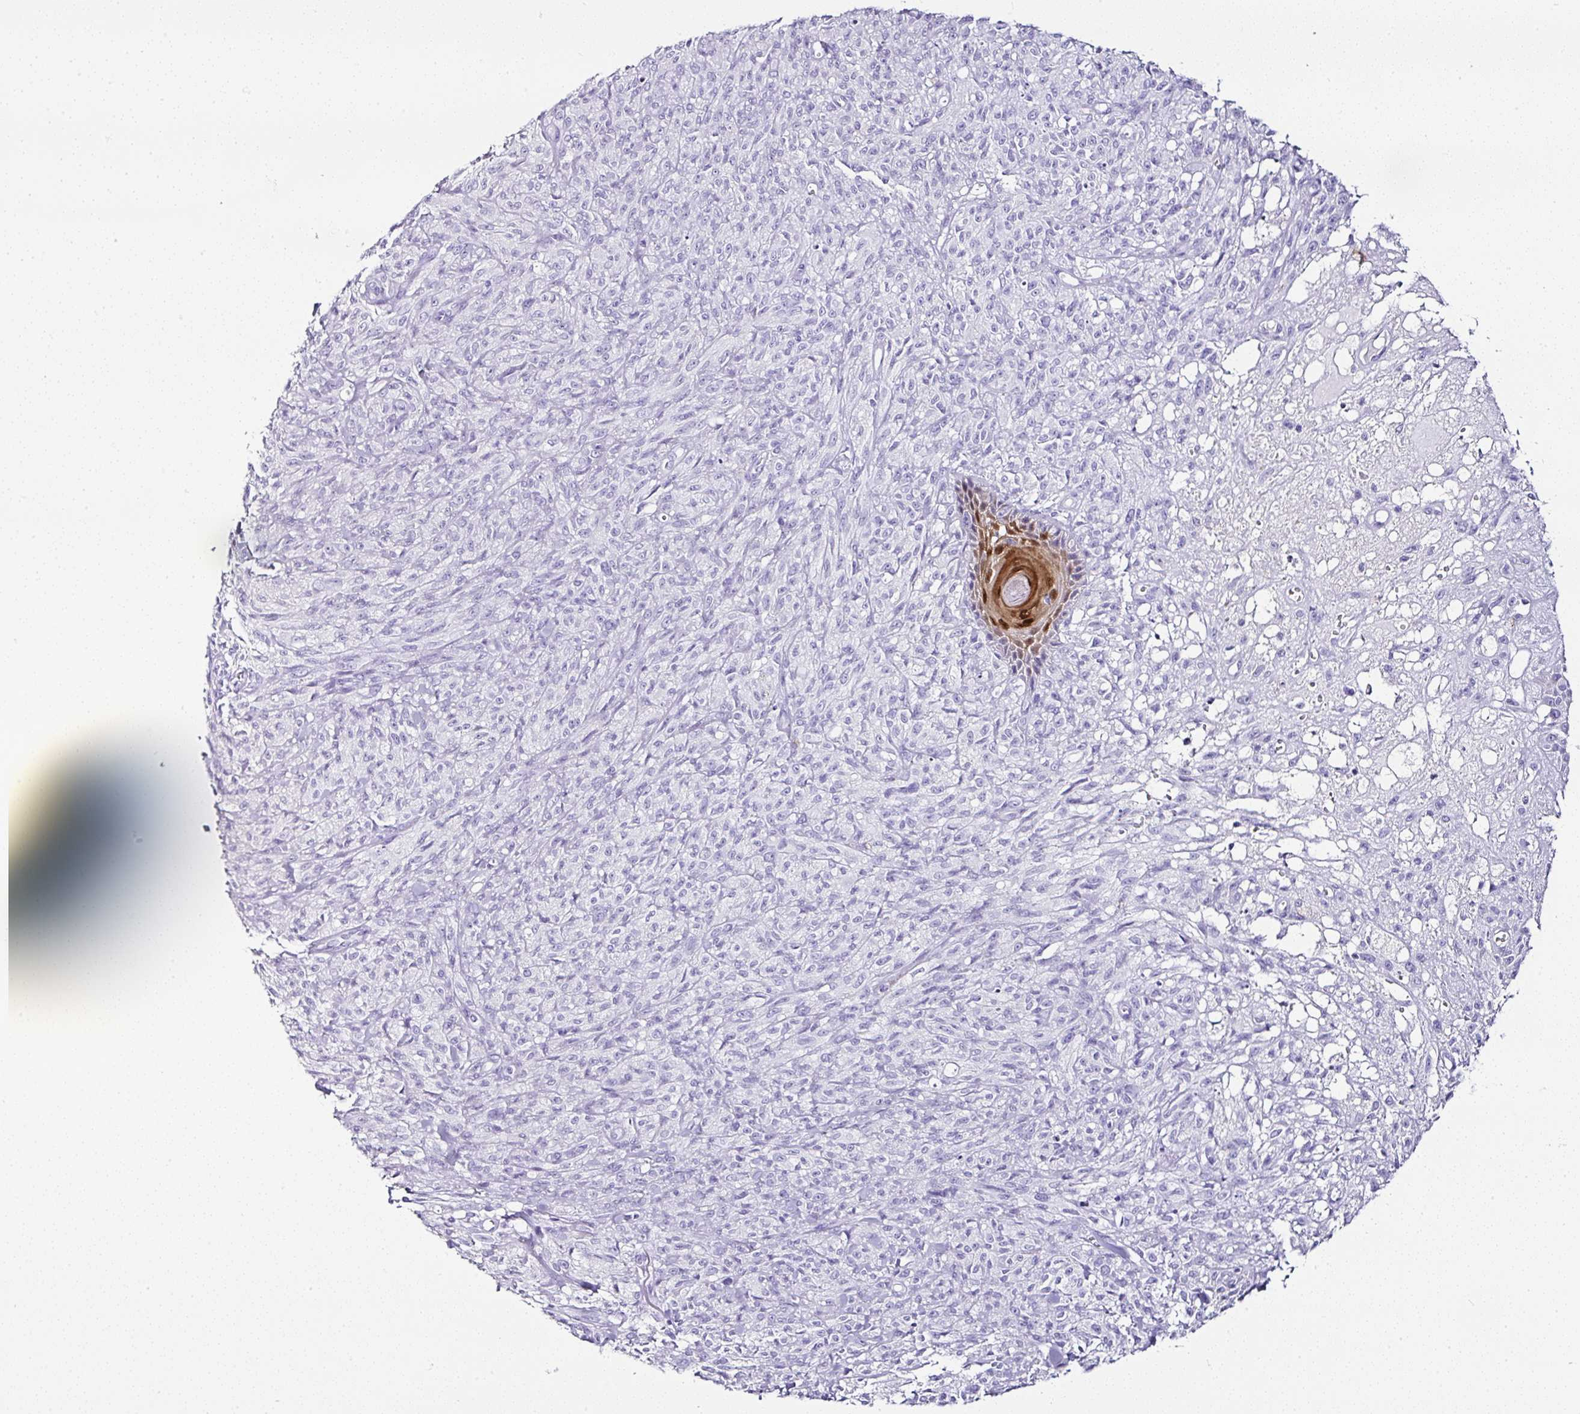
{"staining": {"intensity": "negative", "quantity": "none", "location": "none"}, "tissue": "melanoma", "cell_type": "Tumor cells", "image_type": "cancer", "snomed": [{"axis": "morphology", "description": "Malignant melanoma, NOS"}, {"axis": "topography", "description": "Skin of upper arm"}], "caption": "The immunohistochemistry (IHC) image has no significant staining in tumor cells of malignant melanoma tissue. (Immunohistochemistry, brightfield microscopy, high magnification).", "gene": "SERPINB3", "patient": {"sex": "female", "age": 65}}